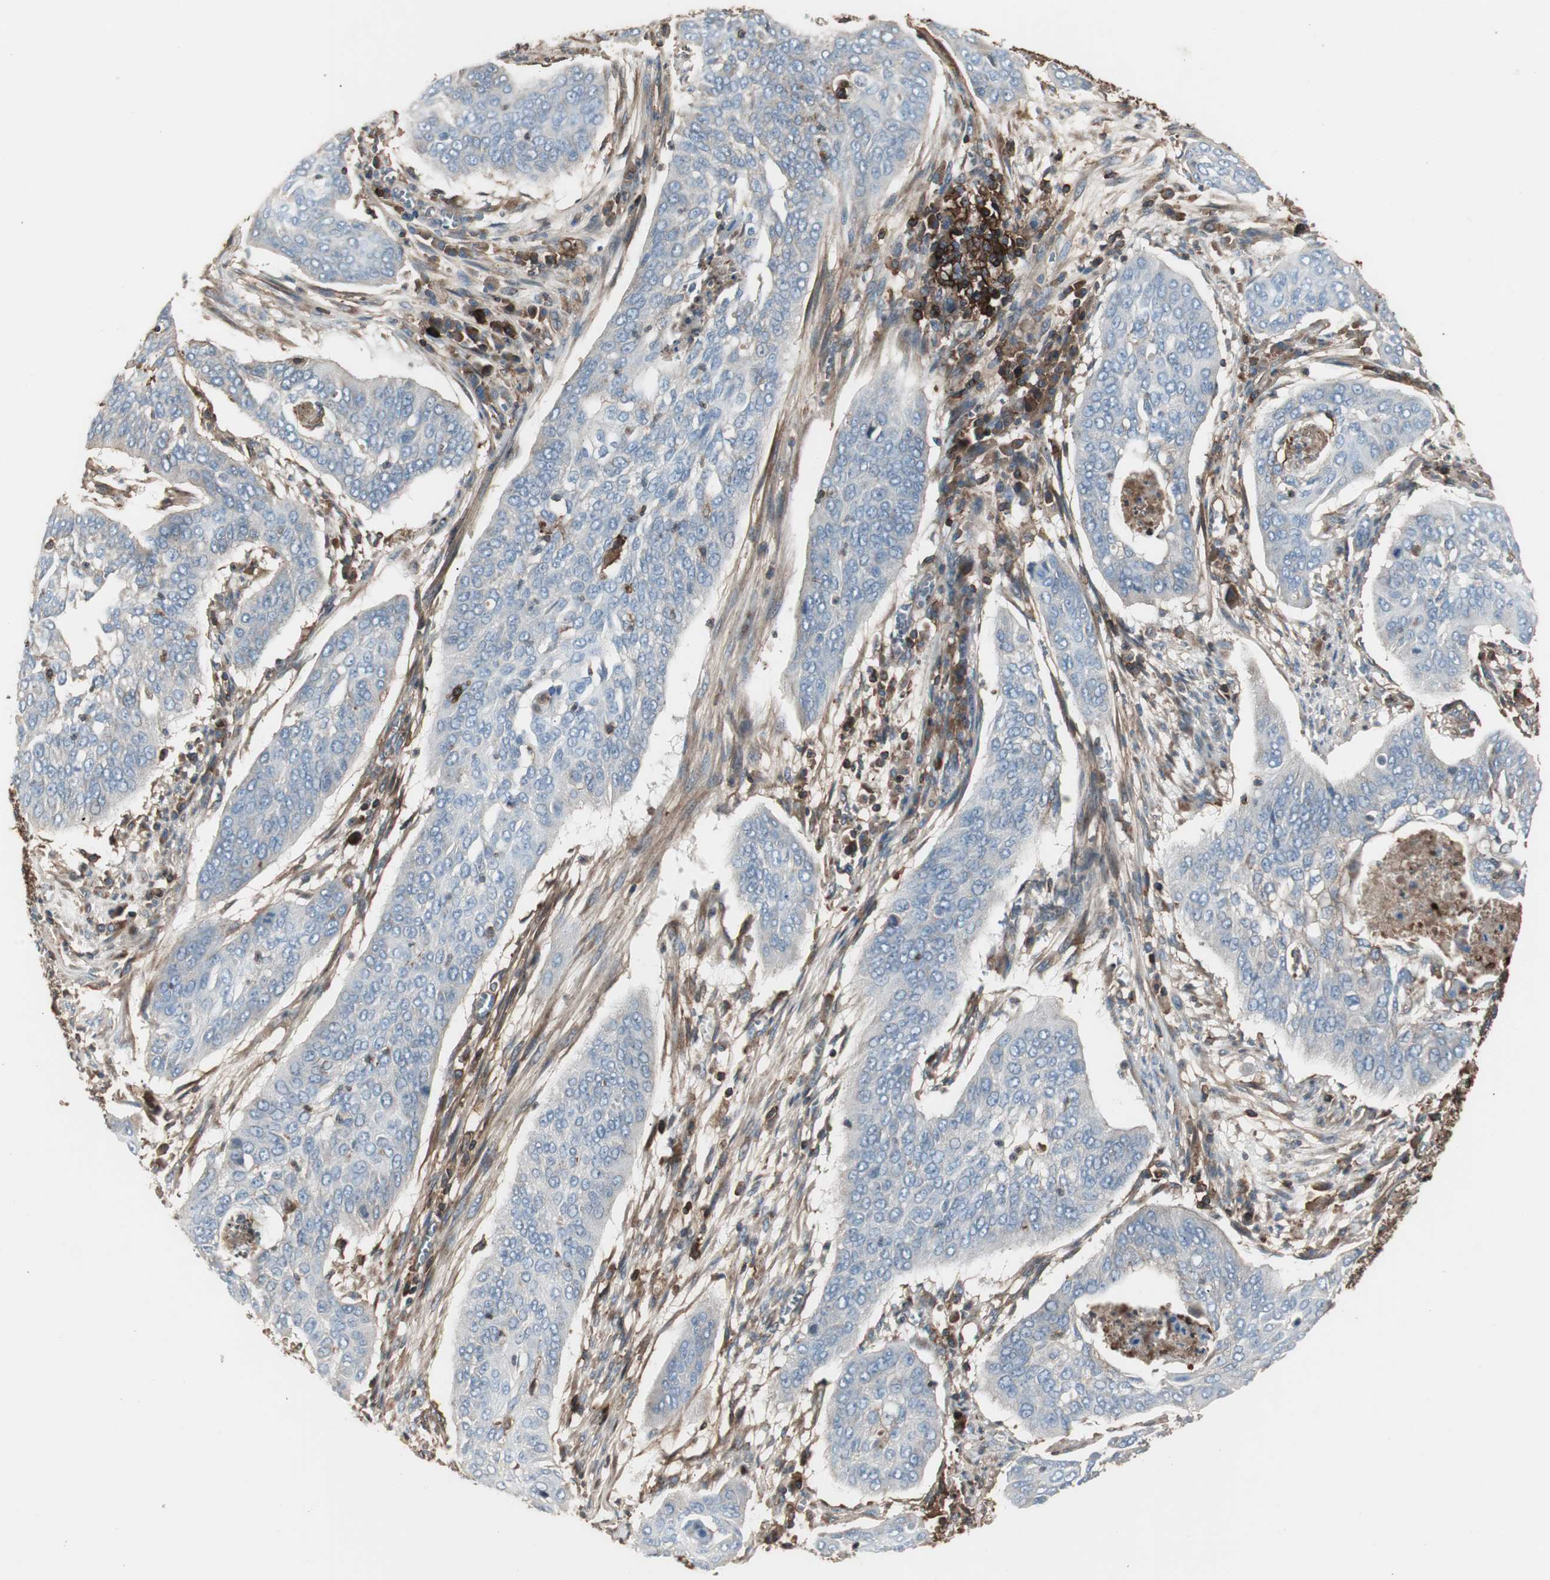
{"staining": {"intensity": "moderate", "quantity": "<25%", "location": "cytoplasmic/membranous"}, "tissue": "cervical cancer", "cell_type": "Tumor cells", "image_type": "cancer", "snomed": [{"axis": "morphology", "description": "Squamous cell carcinoma, NOS"}, {"axis": "topography", "description": "Cervix"}], "caption": "This is an image of IHC staining of cervical cancer, which shows moderate expression in the cytoplasmic/membranous of tumor cells.", "gene": "B2M", "patient": {"sex": "female", "age": 39}}